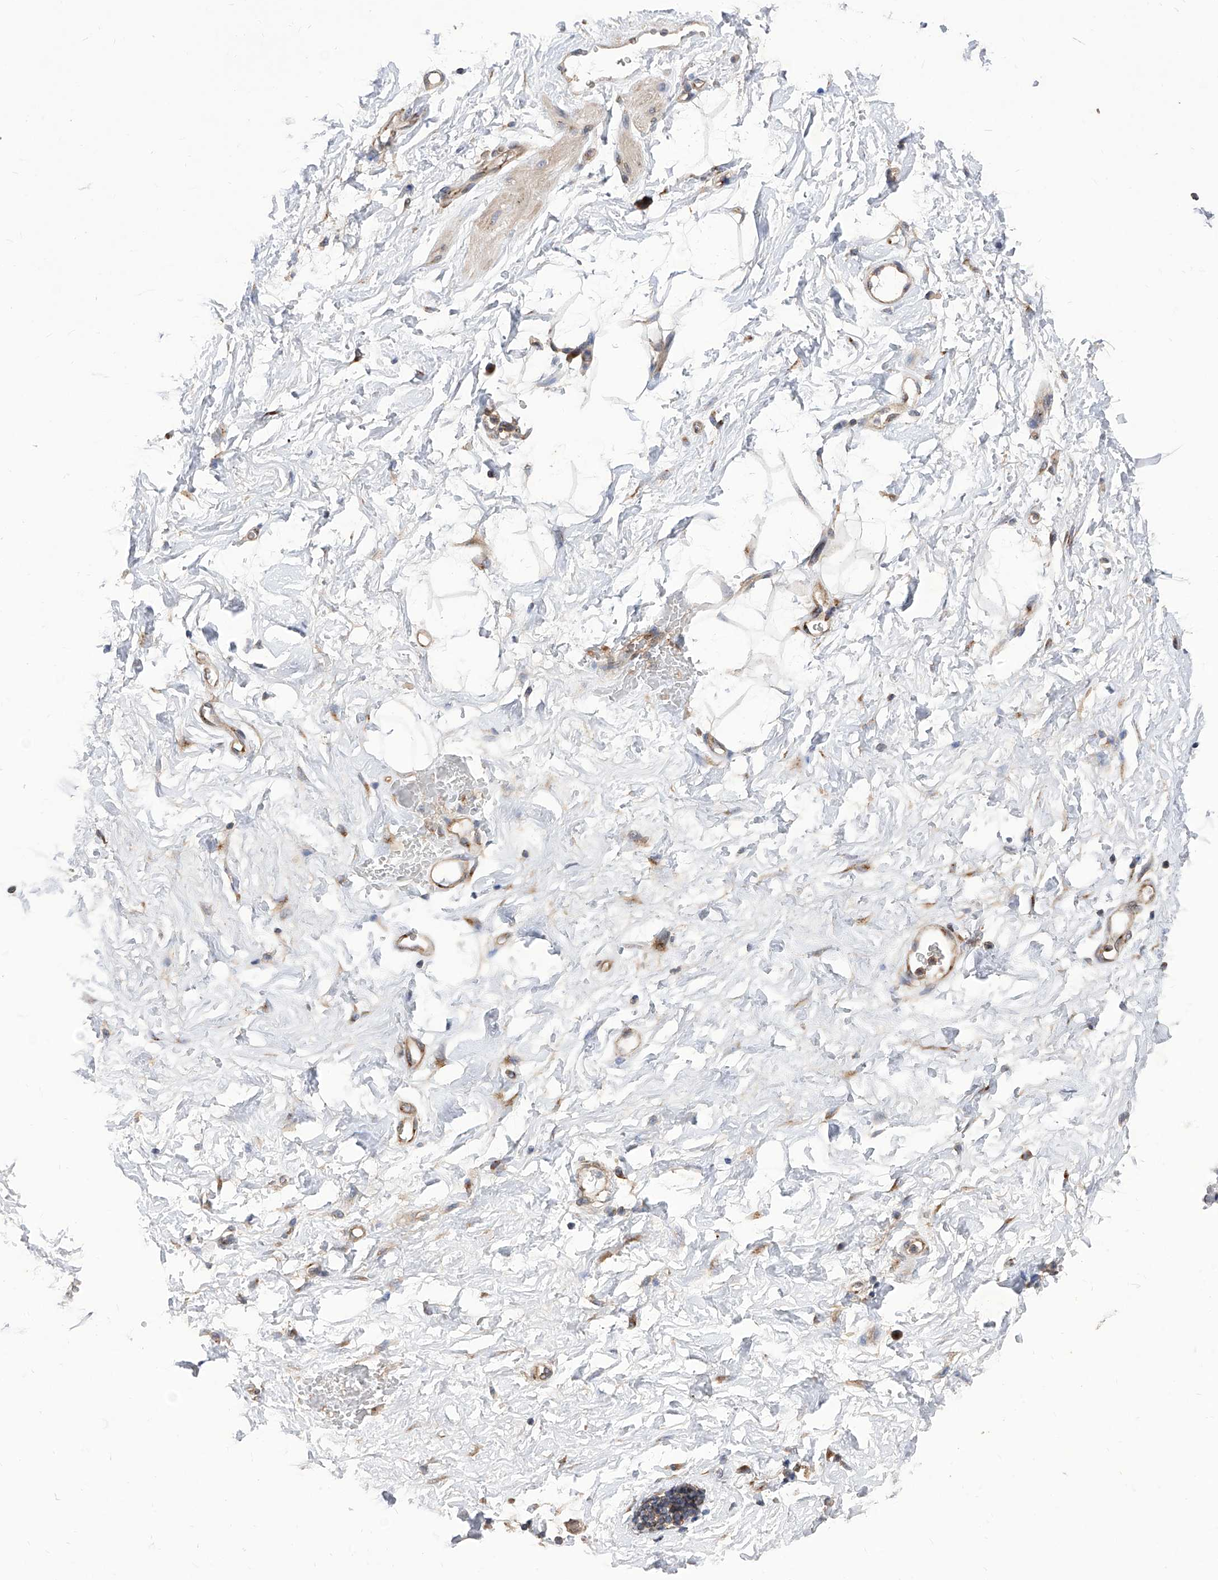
{"staining": {"intensity": "negative", "quantity": "none", "location": "none"}, "tissue": "adipose tissue", "cell_type": "Adipocytes", "image_type": "normal", "snomed": [{"axis": "morphology", "description": "Normal tissue, NOS"}, {"axis": "morphology", "description": "Adenocarcinoma, NOS"}, {"axis": "topography", "description": "Pancreas"}, {"axis": "topography", "description": "Peripheral nerve tissue"}], "caption": "Immunohistochemical staining of benign adipose tissue displays no significant positivity in adipocytes. (DAB IHC with hematoxylin counter stain).", "gene": "TJAP1", "patient": {"sex": "male", "age": 59}}